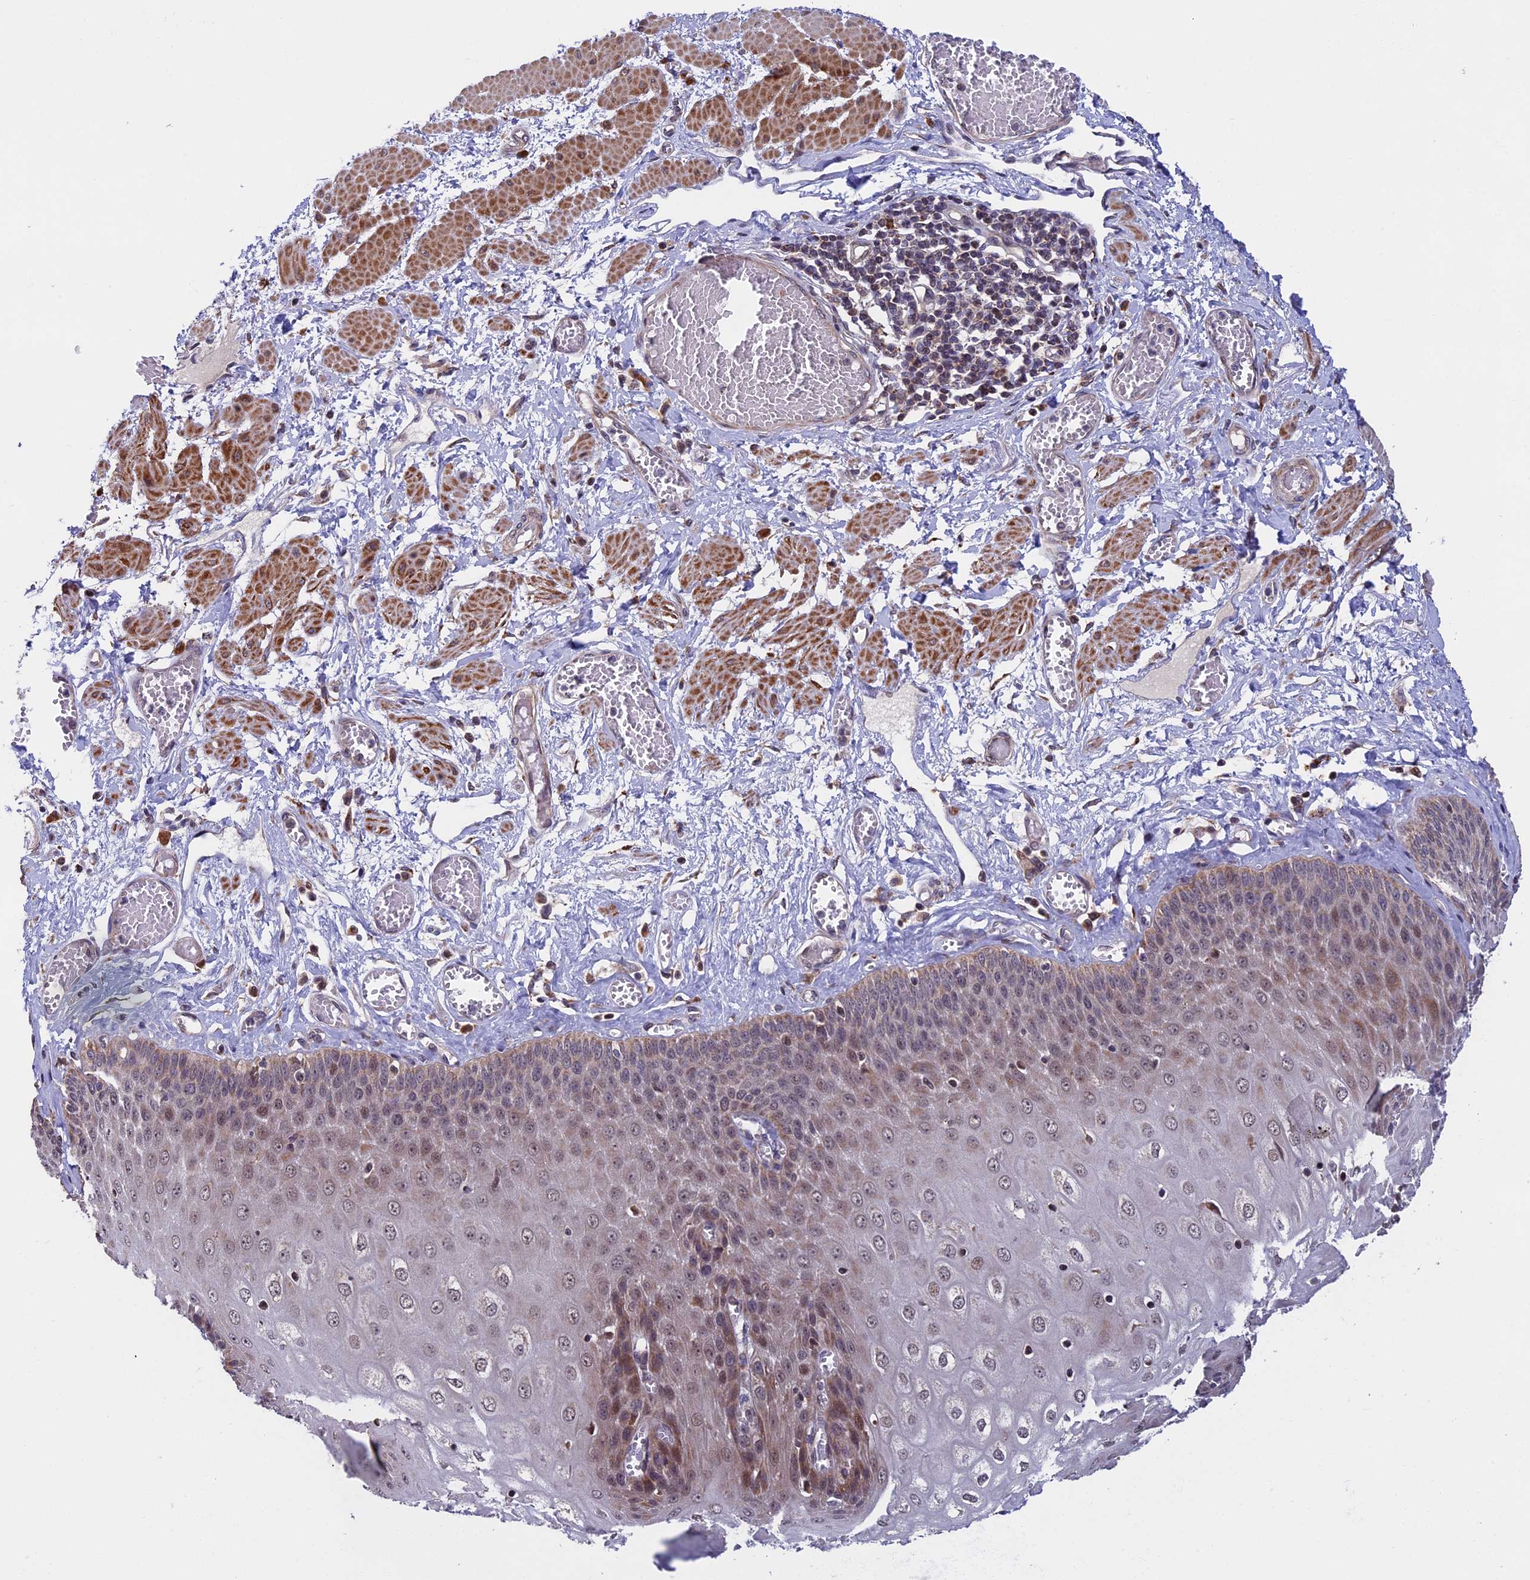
{"staining": {"intensity": "moderate", "quantity": "25%-75%", "location": "cytoplasmic/membranous"}, "tissue": "esophagus", "cell_type": "Squamous epithelial cells", "image_type": "normal", "snomed": [{"axis": "morphology", "description": "Normal tissue, NOS"}, {"axis": "topography", "description": "Esophagus"}], "caption": "An immunohistochemistry micrograph of normal tissue is shown. Protein staining in brown shows moderate cytoplasmic/membranous positivity in esophagus within squamous epithelial cells.", "gene": "RNF17", "patient": {"sex": "male", "age": 60}}